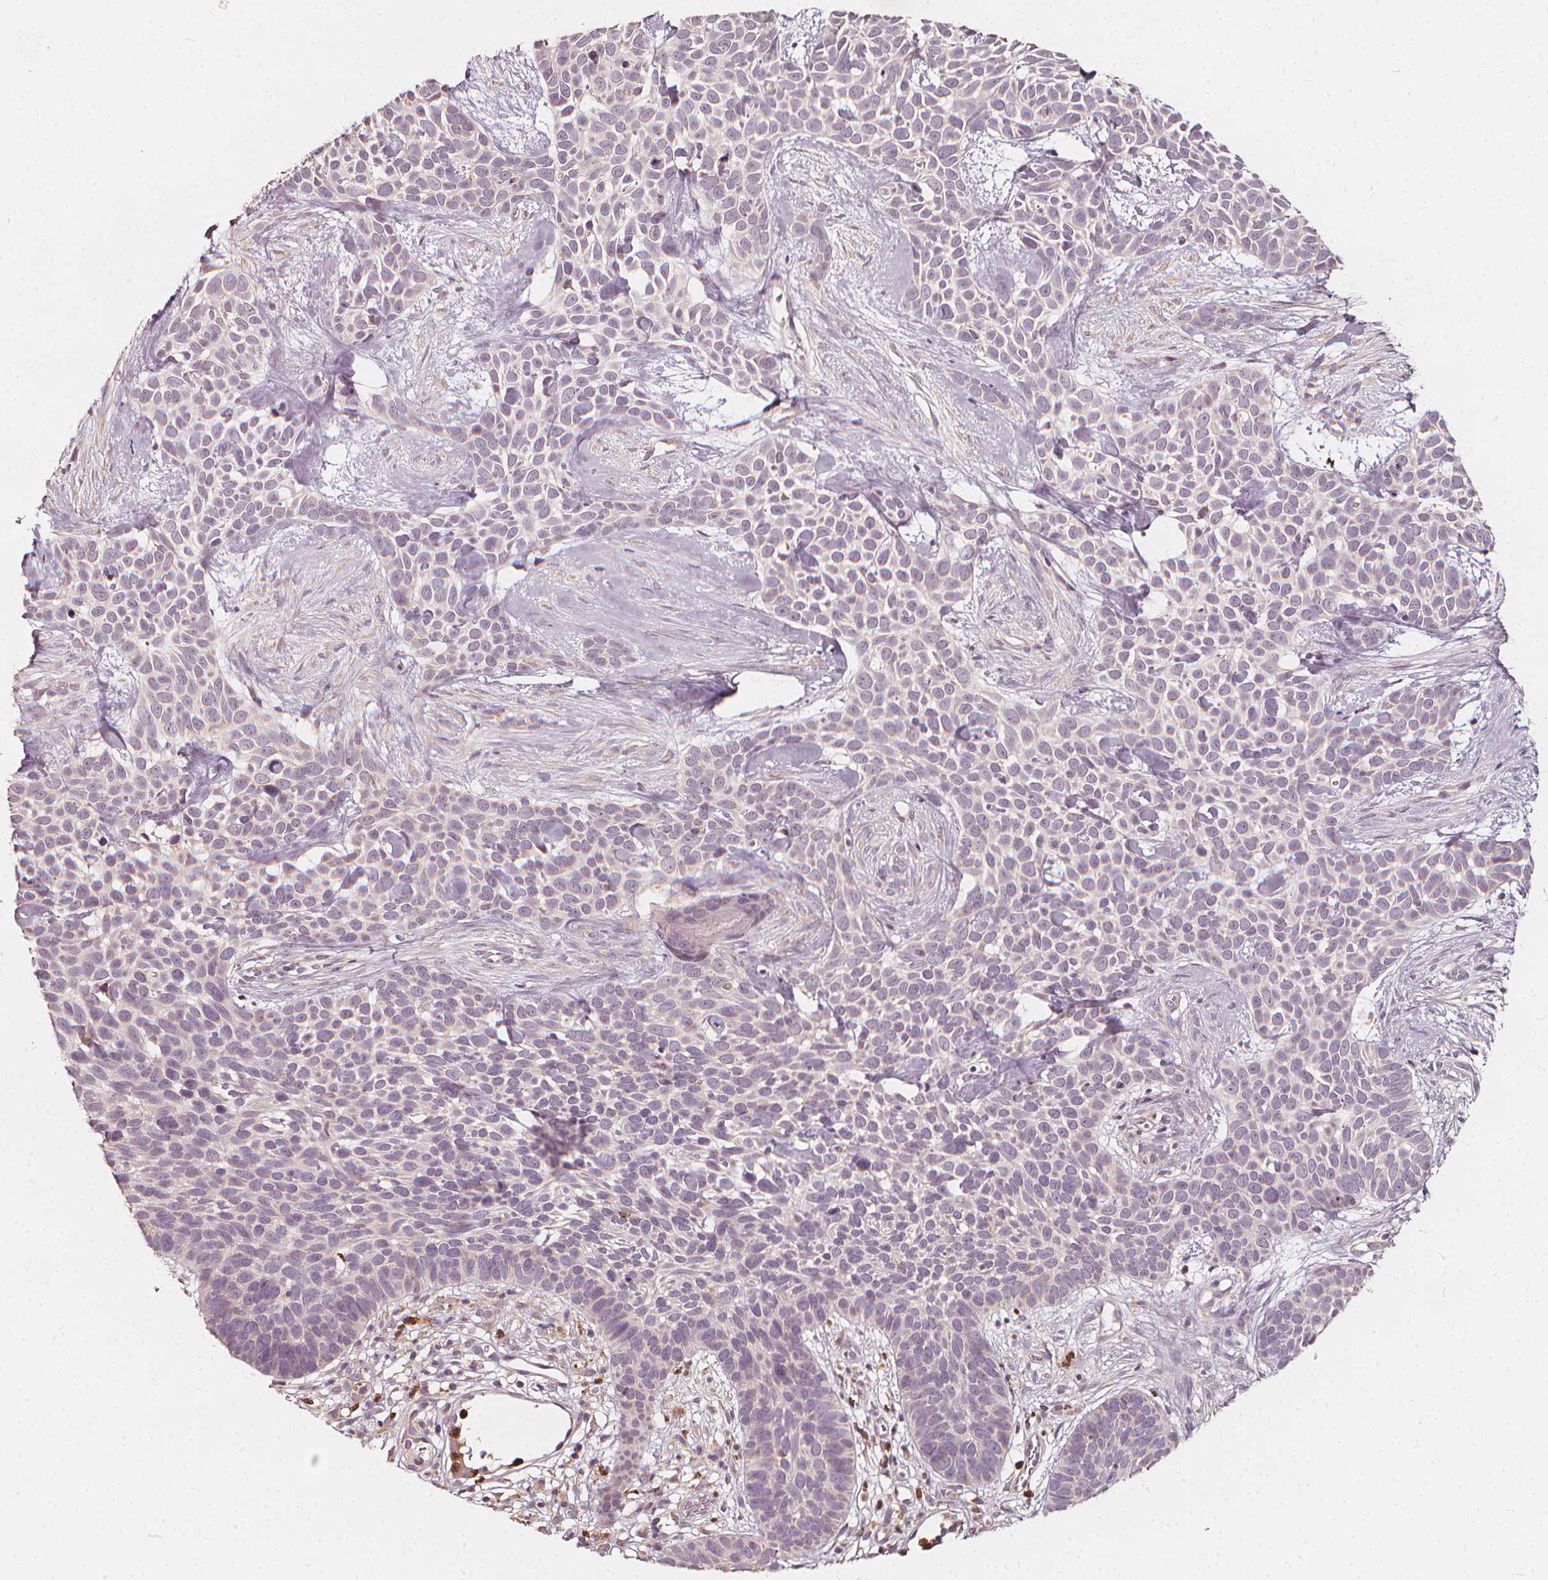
{"staining": {"intensity": "negative", "quantity": "none", "location": "none"}, "tissue": "skin cancer", "cell_type": "Tumor cells", "image_type": "cancer", "snomed": [{"axis": "morphology", "description": "Basal cell carcinoma"}, {"axis": "topography", "description": "Skin"}], "caption": "Histopathology image shows no significant protein positivity in tumor cells of skin basal cell carcinoma.", "gene": "NPC1L1", "patient": {"sex": "male", "age": 69}}